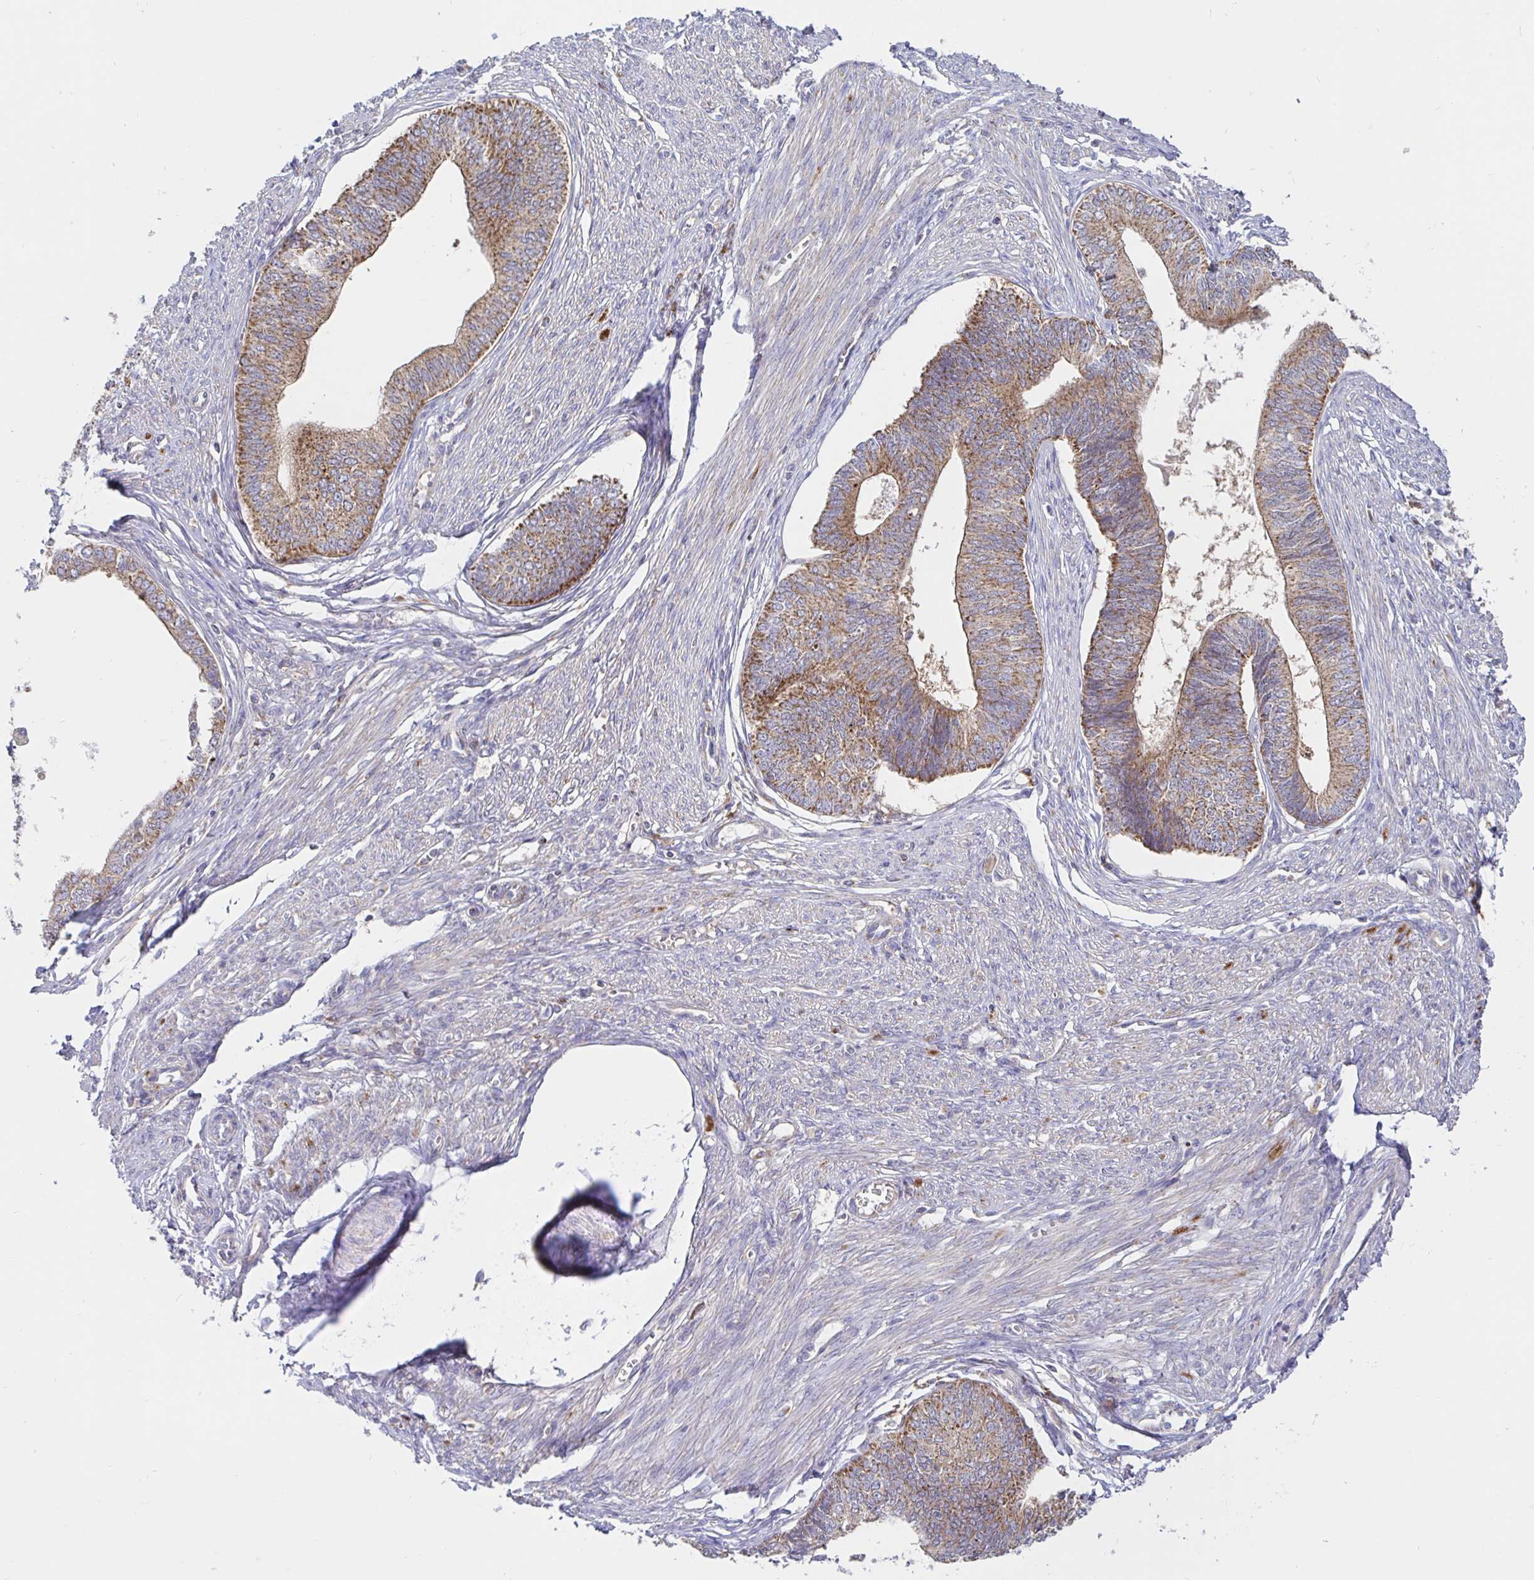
{"staining": {"intensity": "moderate", "quantity": ">75%", "location": "cytoplasmic/membranous"}, "tissue": "endometrial cancer", "cell_type": "Tumor cells", "image_type": "cancer", "snomed": [{"axis": "morphology", "description": "Adenocarcinoma, NOS"}, {"axis": "topography", "description": "Endometrium"}], "caption": "Protein expression analysis of adenocarcinoma (endometrial) shows moderate cytoplasmic/membranous expression in about >75% of tumor cells.", "gene": "PRDX3", "patient": {"sex": "female", "age": 68}}